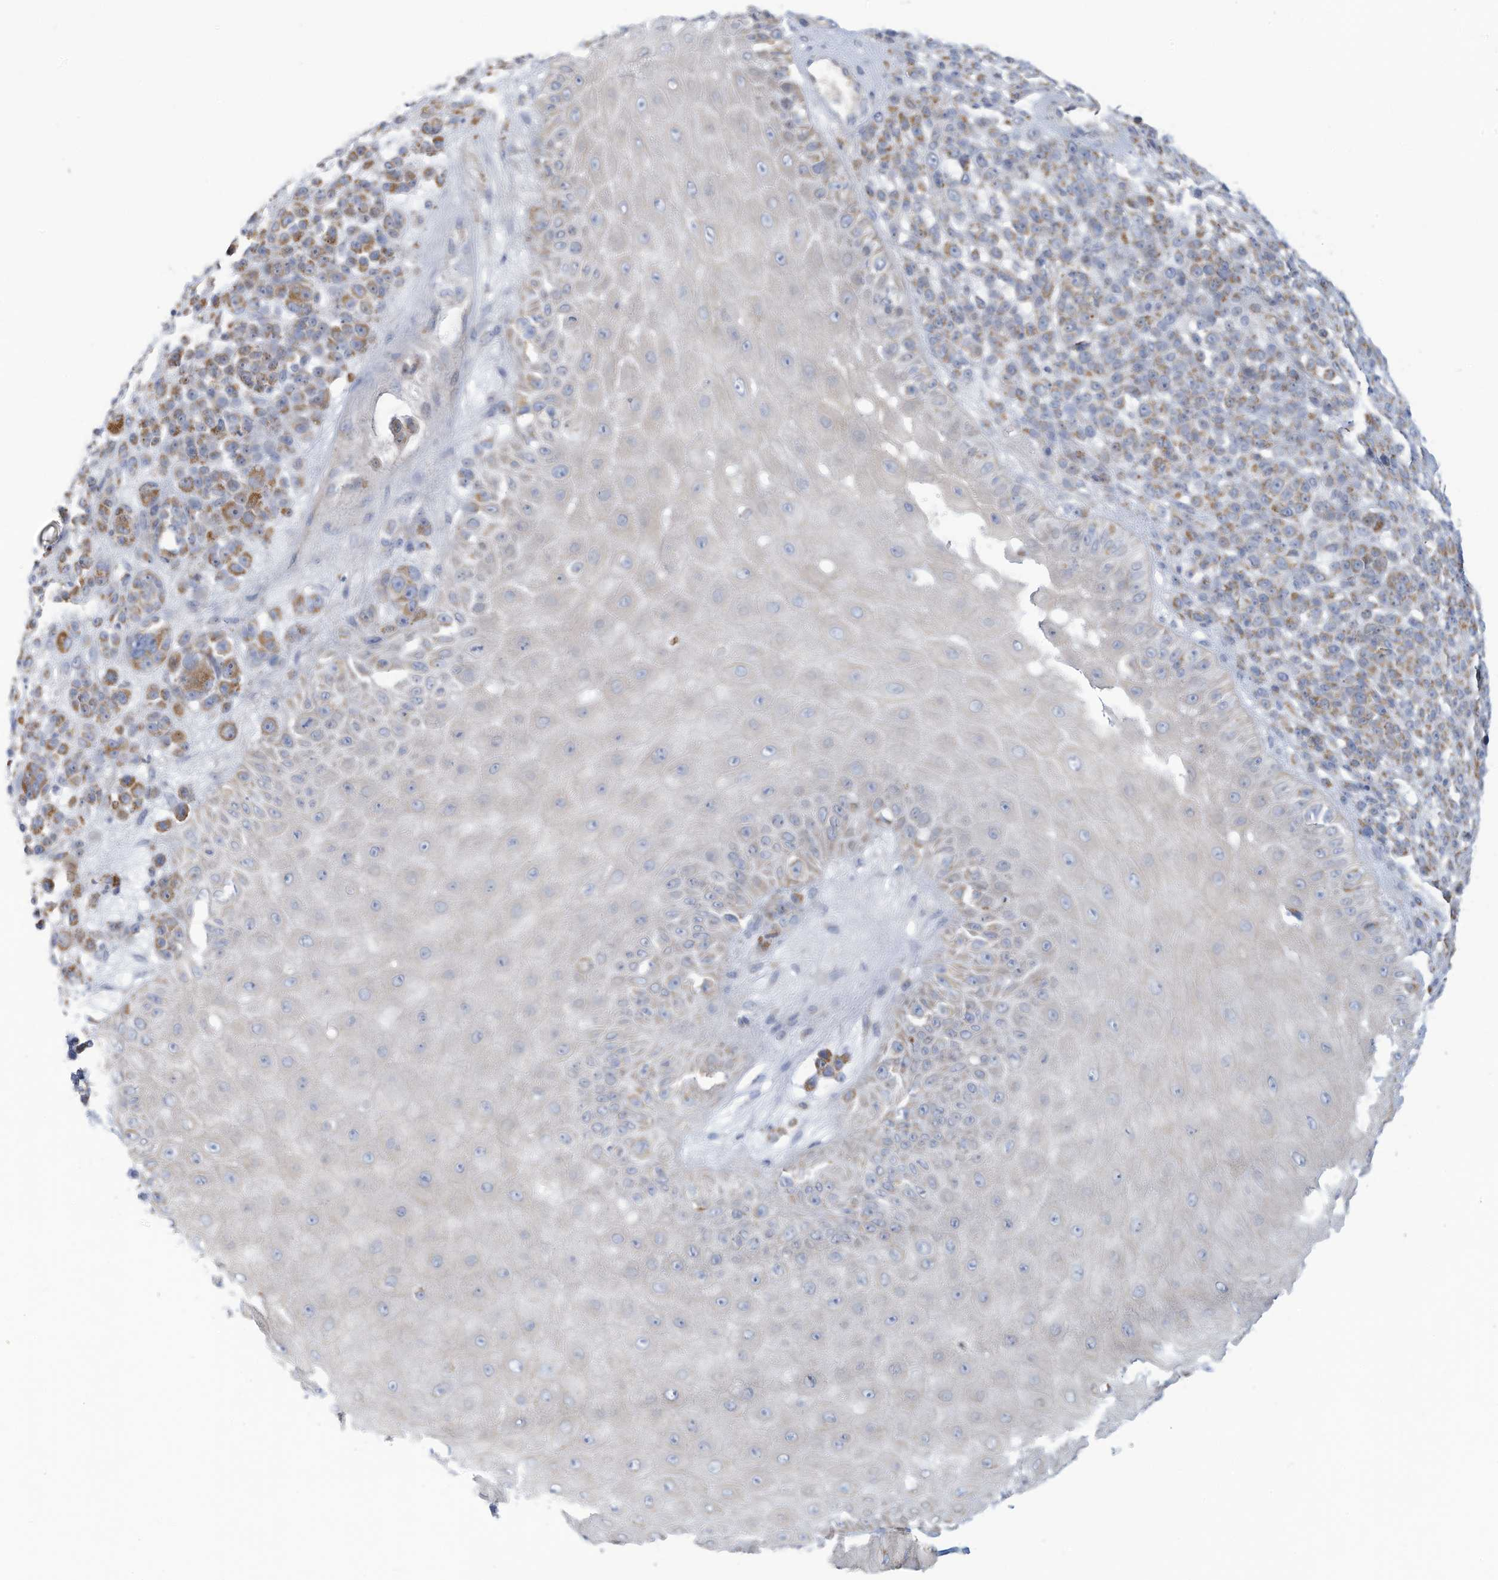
{"staining": {"intensity": "moderate", "quantity": "25%-75%", "location": "cytoplasmic/membranous"}, "tissue": "melanoma", "cell_type": "Tumor cells", "image_type": "cancer", "snomed": [{"axis": "morphology", "description": "Malignant melanoma, NOS"}, {"axis": "topography", "description": "Skin"}], "caption": "Immunohistochemical staining of human melanoma displays medium levels of moderate cytoplasmic/membranous staining in approximately 25%-75% of tumor cells.", "gene": "NLN", "patient": {"sex": "female", "age": 55}}